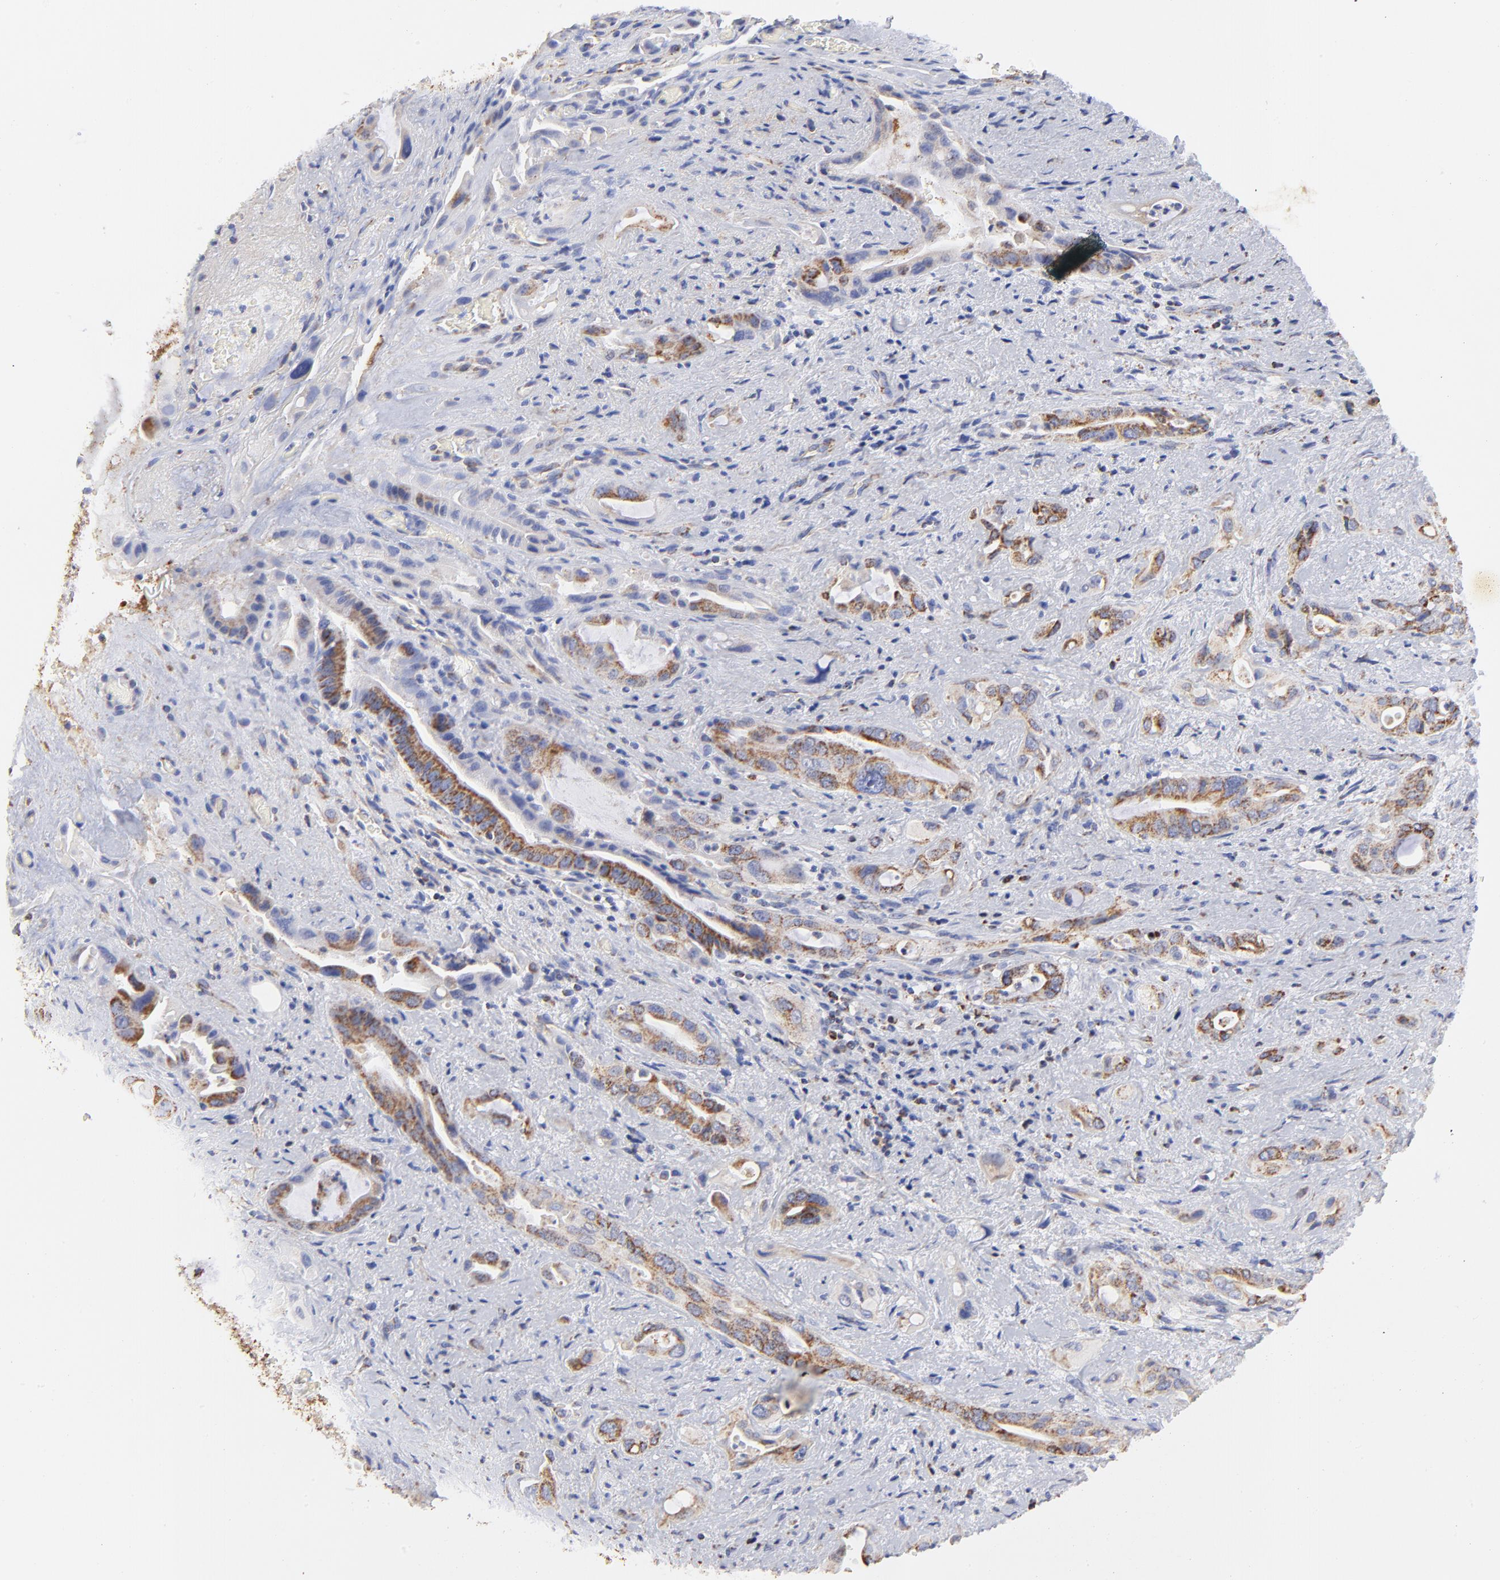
{"staining": {"intensity": "moderate", "quantity": ">75%", "location": "cytoplasmic/membranous"}, "tissue": "pancreatic cancer", "cell_type": "Tumor cells", "image_type": "cancer", "snomed": [{"axis": "morphology", "description": "Adenocarcinoma, NOS"}, {"axis": "topography", "description": "Pancreas"}], "caption": "This image reveals IHC staining of pancreatic adenocarcinoma, with medium moderate cytoplasmic/membranous positivity in about >75% of tumor cells.", "gene": "COX4I1", "patient": {"sex": "male", "age": 77}}